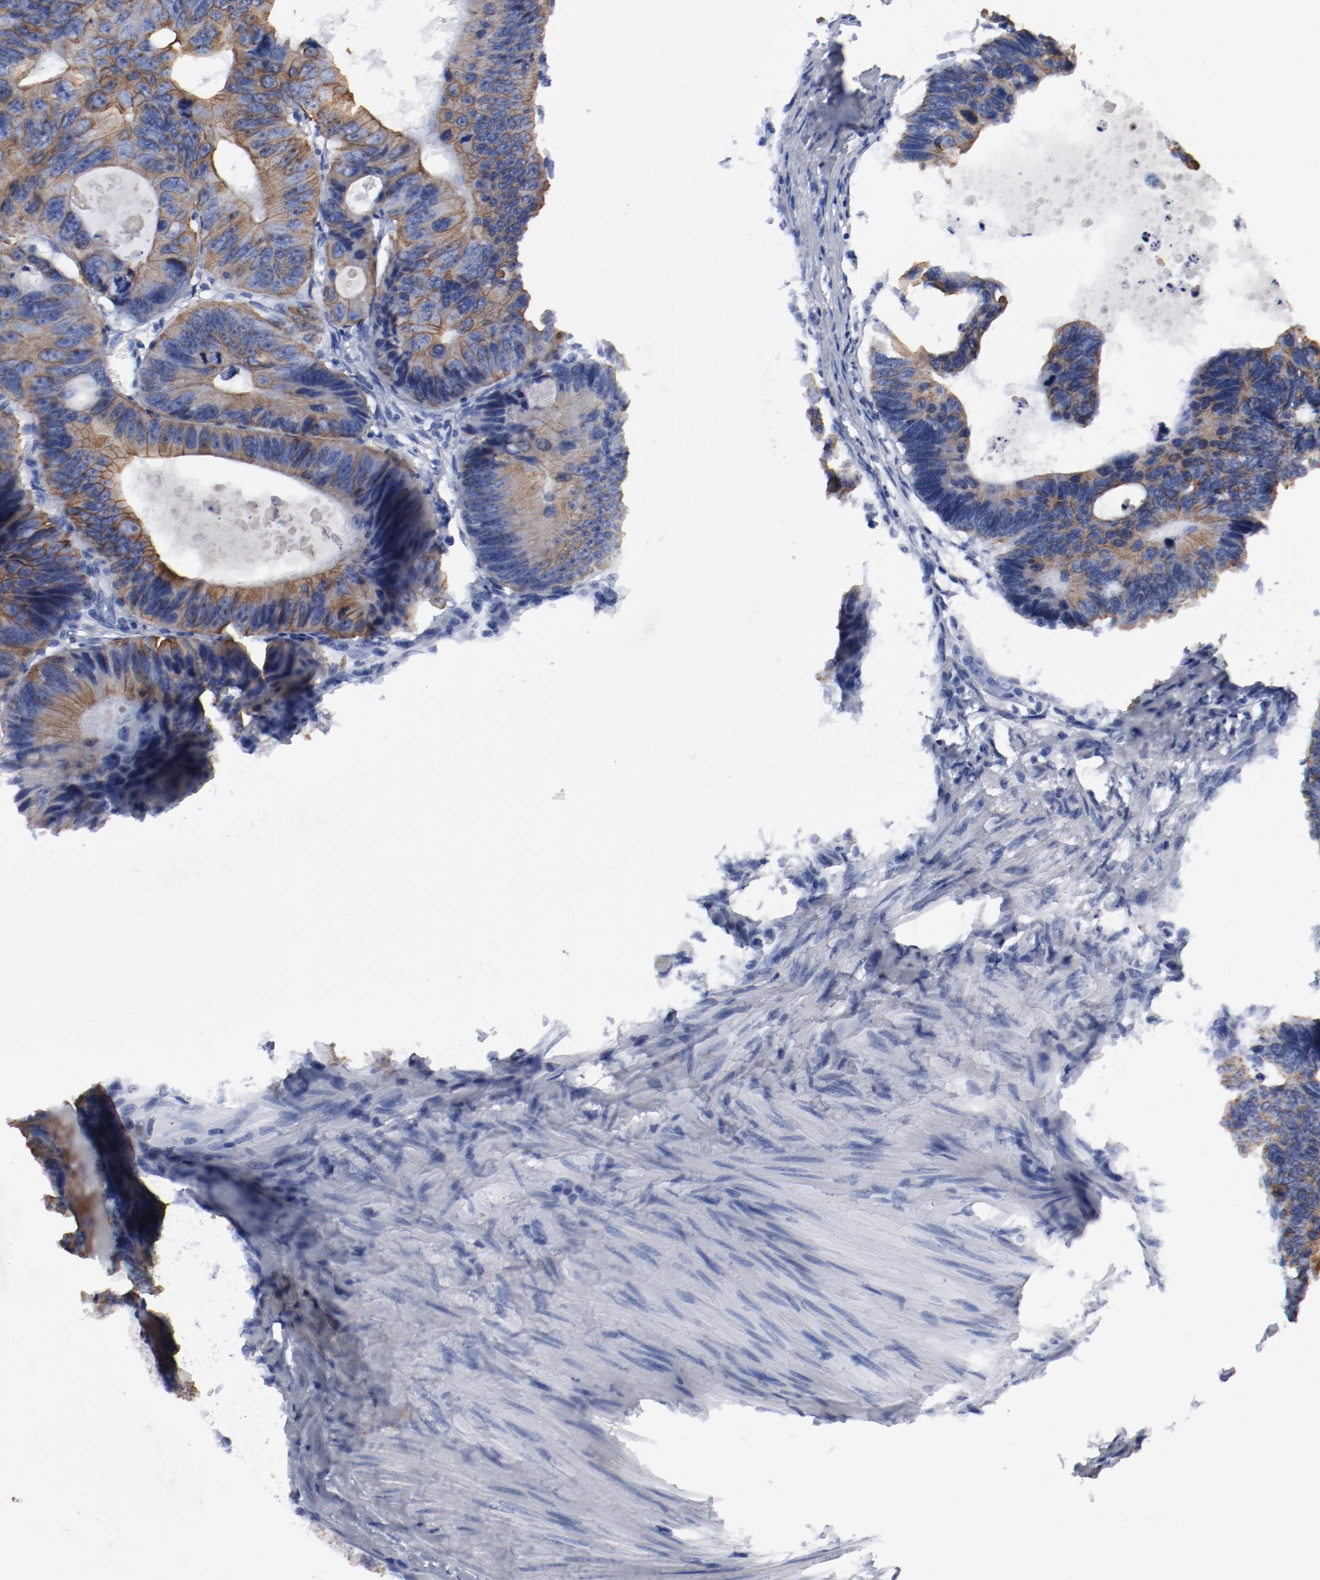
{"staining": {"intensity": "moderate", "quantity": ">75%", "location": "cytoplasmic/membranous"}, "tissue": "colorectal cancer", "cell_type": "Tumor cells", "image_type": "cancer", "snomed": [{"axis": "morphology", "description": "Adenocarcinoma, NOS"}, {"axis": "topography", "description": "Colon"}], "caption": "Colorectal cancer (adenocarcinoma) stained for a protein exhibits moderate cytoplasmic/membranous positivity in tumor cells.", "gene": "TSPAN6", "patient": {"sex": "female", "age": 55}}